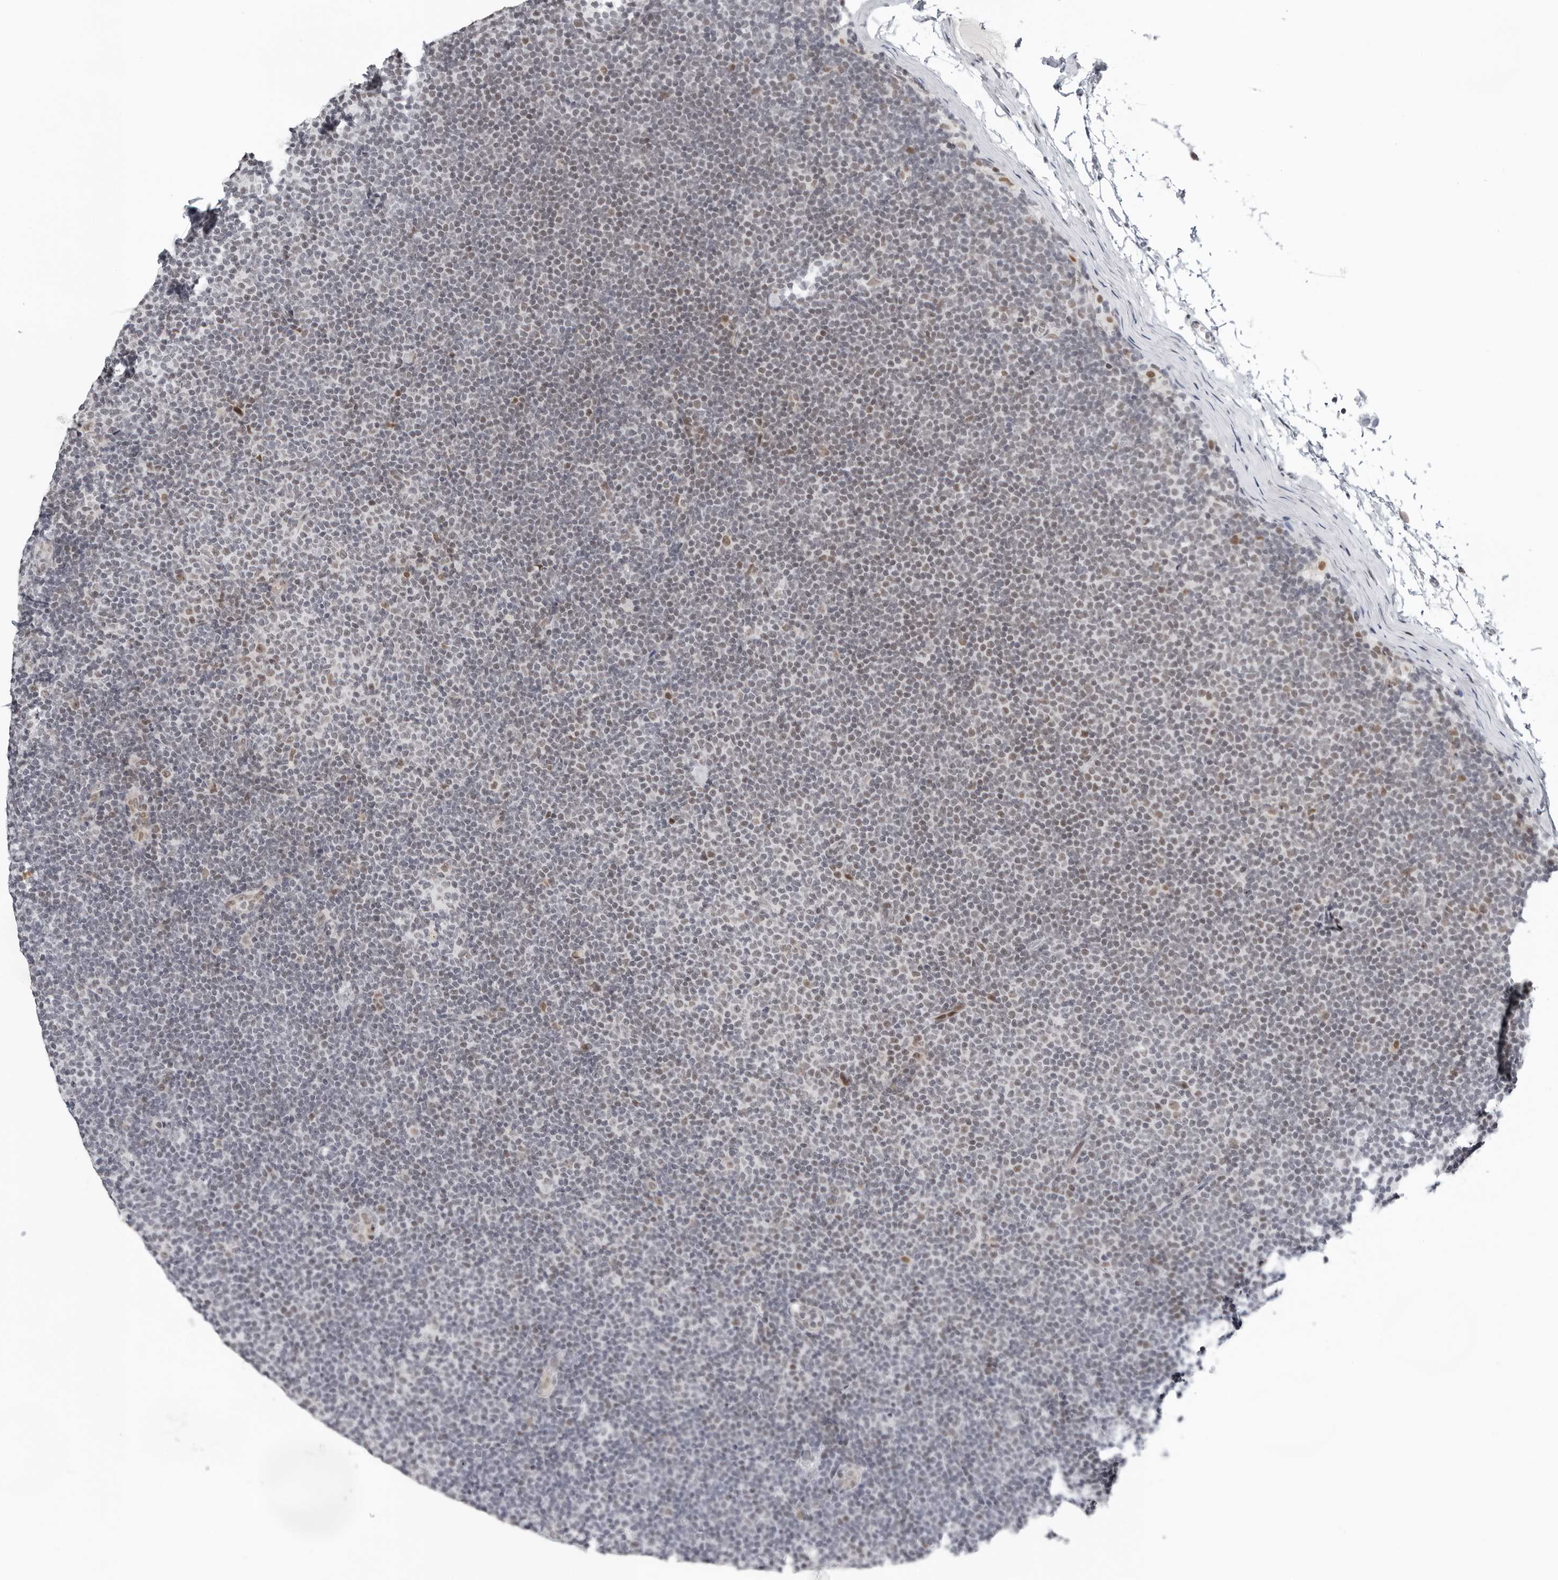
{"staining": {"intensity": "negative", "quantity": "none", "location": "none"}, "tissue": "lymphoma", "cell_type": "Tumor cells", "image_type": "cancer", "snomed": [{"axis": "morphology", "description": "Malignant lymphoma, non-Hodgkin's type, Low grade"}, {"axis": "topography", "description": "Lymph node"}], "caption": "A high-resolution photomicrograph shows immunohistochemistry (IHC) staining of lymphoma, which demonstrates no significant staining in tumor cells. (DAB immunohistochemistry with hematoxylin counter stain).", "gene": "PPP1R42", "patient": {"sex": "female", "age": 53}}